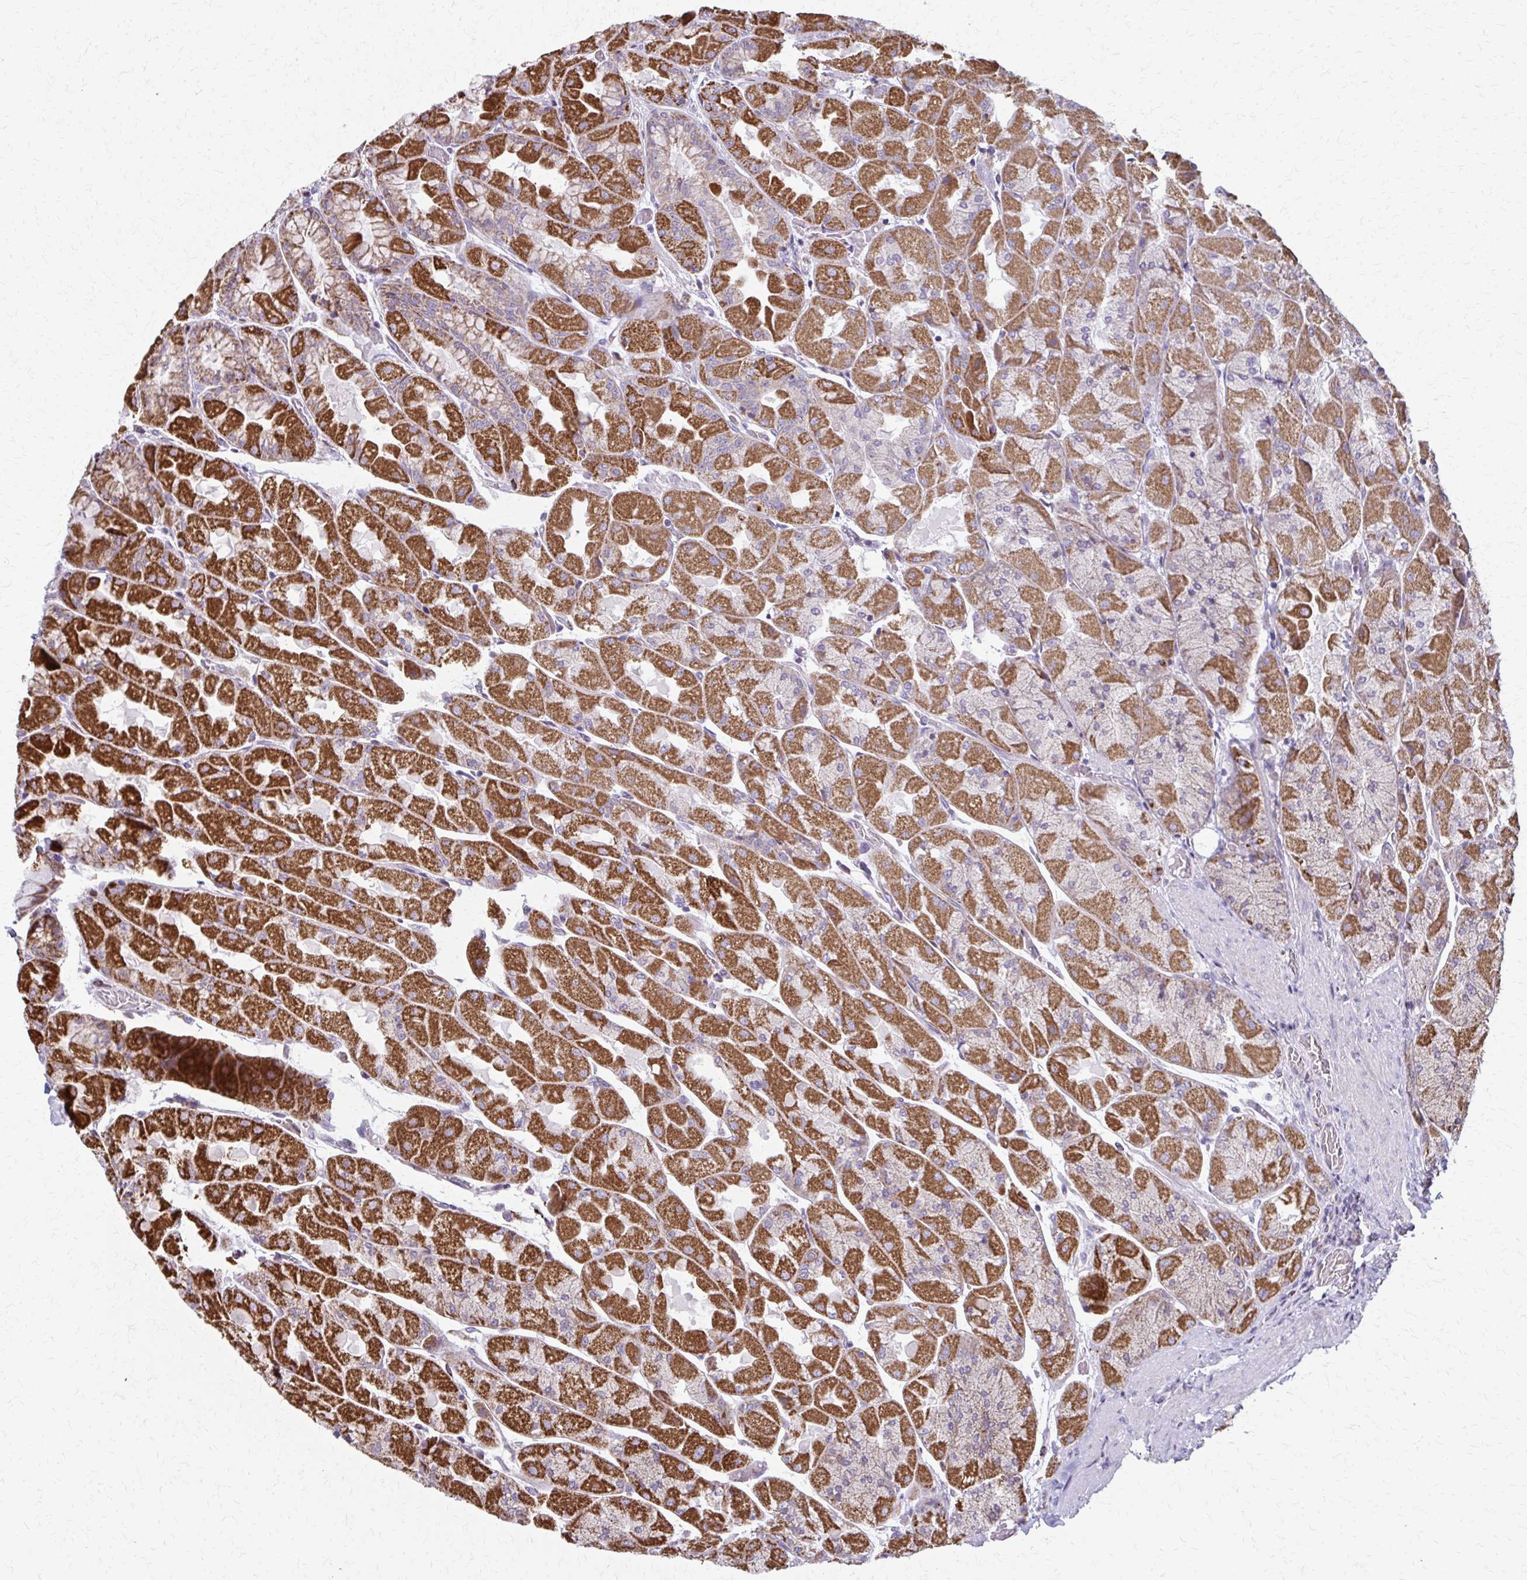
{"staining": {"intensity": "strong", "quantity": ">75%", "location": "cytoplasmic/membranous"}, "tissue": "stomach", "cell_type": "Glandular cells", "image_type": "normal", "snomed": [{"axis": "morphology", "description": "Normal tissue, NOS"}, {"axis": "topography", "description": "Stomach"}], "caption": "High-power microscopy captured an IHC photomicrograph of normal stomach, revealing strong cytoplasmic/membranous expression in approximately >75% of glandular cells. The staining was performed using DAB, with brown indicating positive protein expression. Nuclei are stained blue with hematoxylin.", "gene": "TVP23A", "patient": {"sex": "female", "age": 61}}